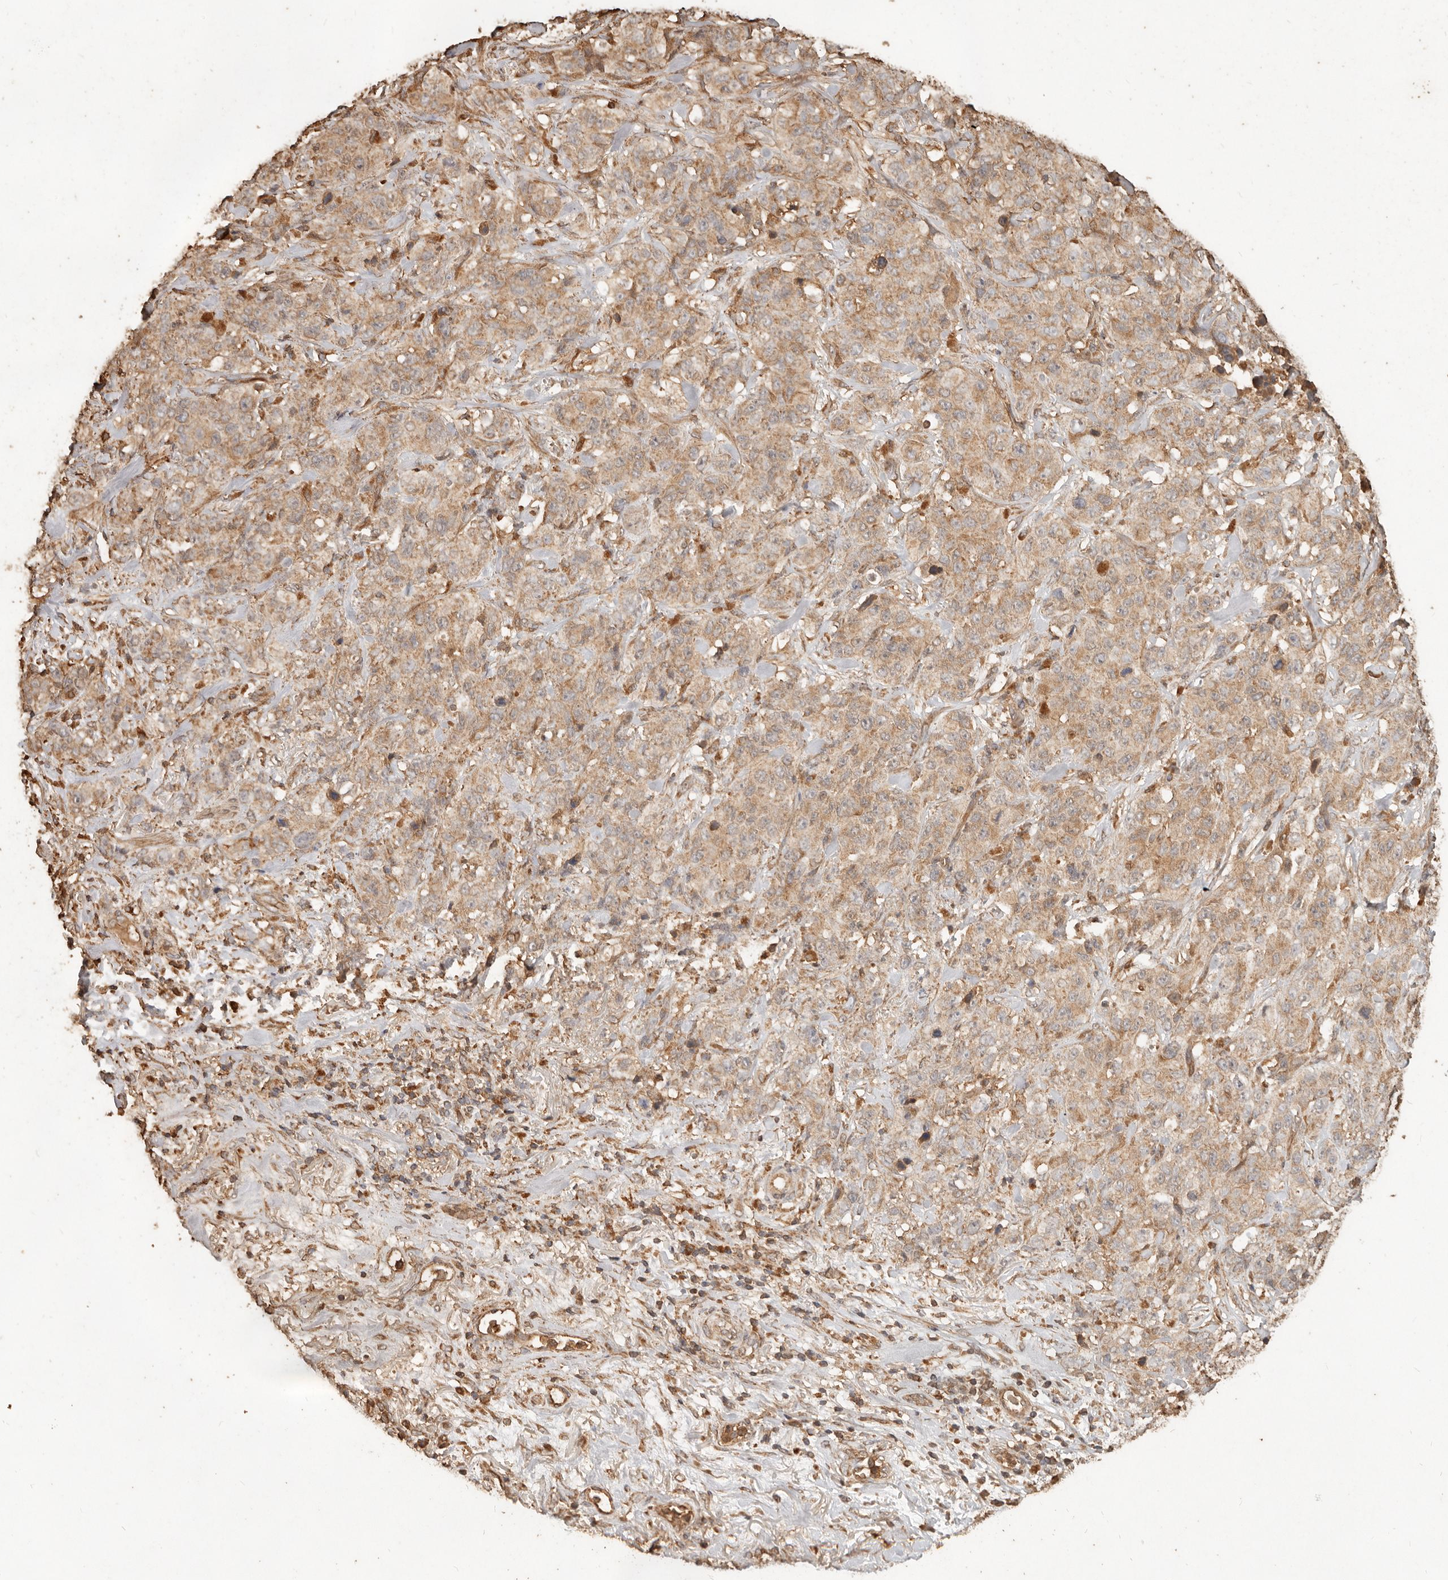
{"staining": {"intensity": "moderate", "quantity": ">75%", "location": "cytoplasmic/membranous"}, "tissue": "stomach cancer", "cell_type": "Tumor cells", "image_type": "cancer", "snomed": [{"axis": "morphology", "description": "Adenocarcinoma, NOS"}, {"axis": "topography", "description": "Stomach"}], "caption": "IHC (DAB) staining of human stomach adenocarcinoma displays moderate cytoplasmic/membranous protein expression in approximately >75% of tumor cells.", "gene": "FAM180B", "patient": {"sex": "male", "age": 48}}